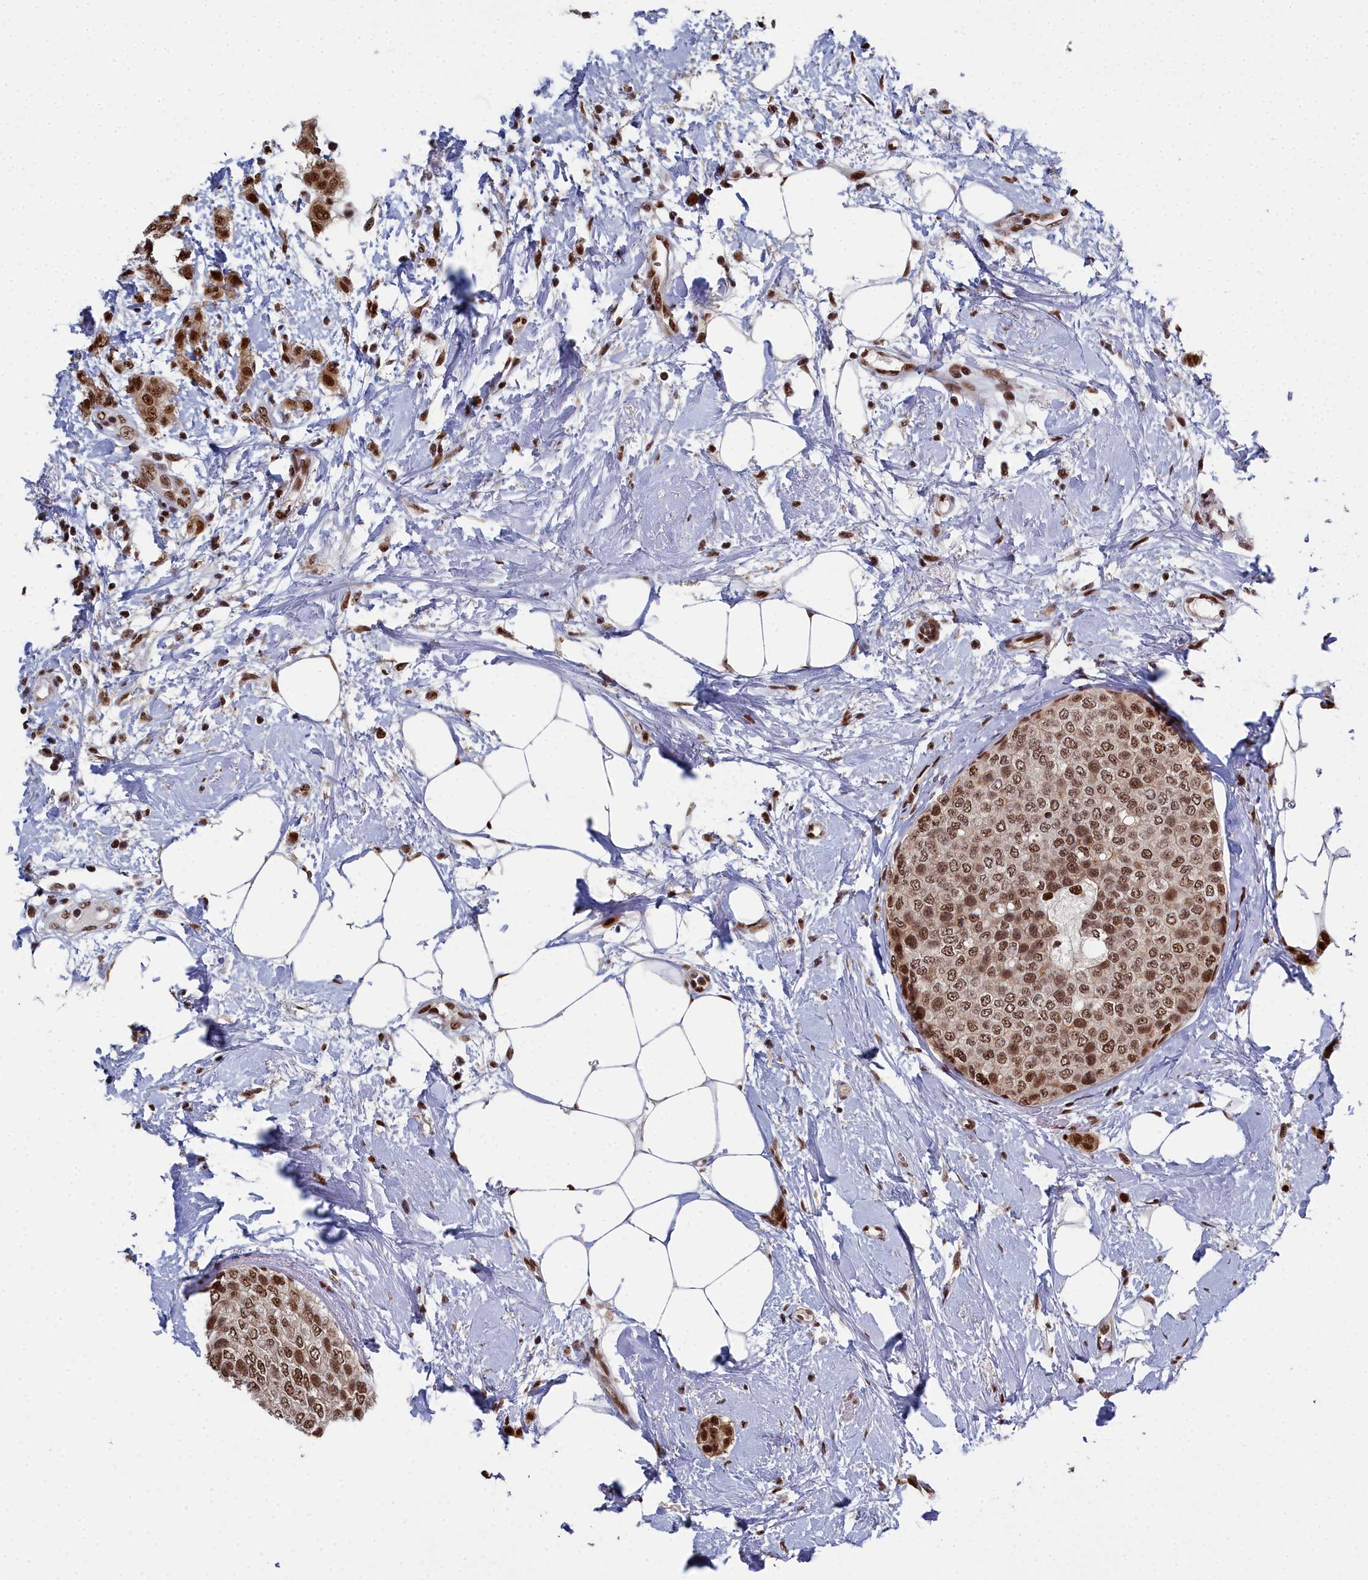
{"staining": {"intensity": "strong", "quantity": ">75%", "location": "nuclear"}, "tissue": "breast cancer", "cell_type": "Tumor cells", "image_type": "cancer", "snomed": [{"axis": "morphology", "description": "Duct carcinoma"}, {"axis": "topography", "description": "Breast"}], "caption": "This is an image of immunohistochemistry staining of breast cancer, which shows strong staining in the nuclear of tumor cells.", "gene": "SF3B3", "patient": {"sex": "female", "age": 72}}